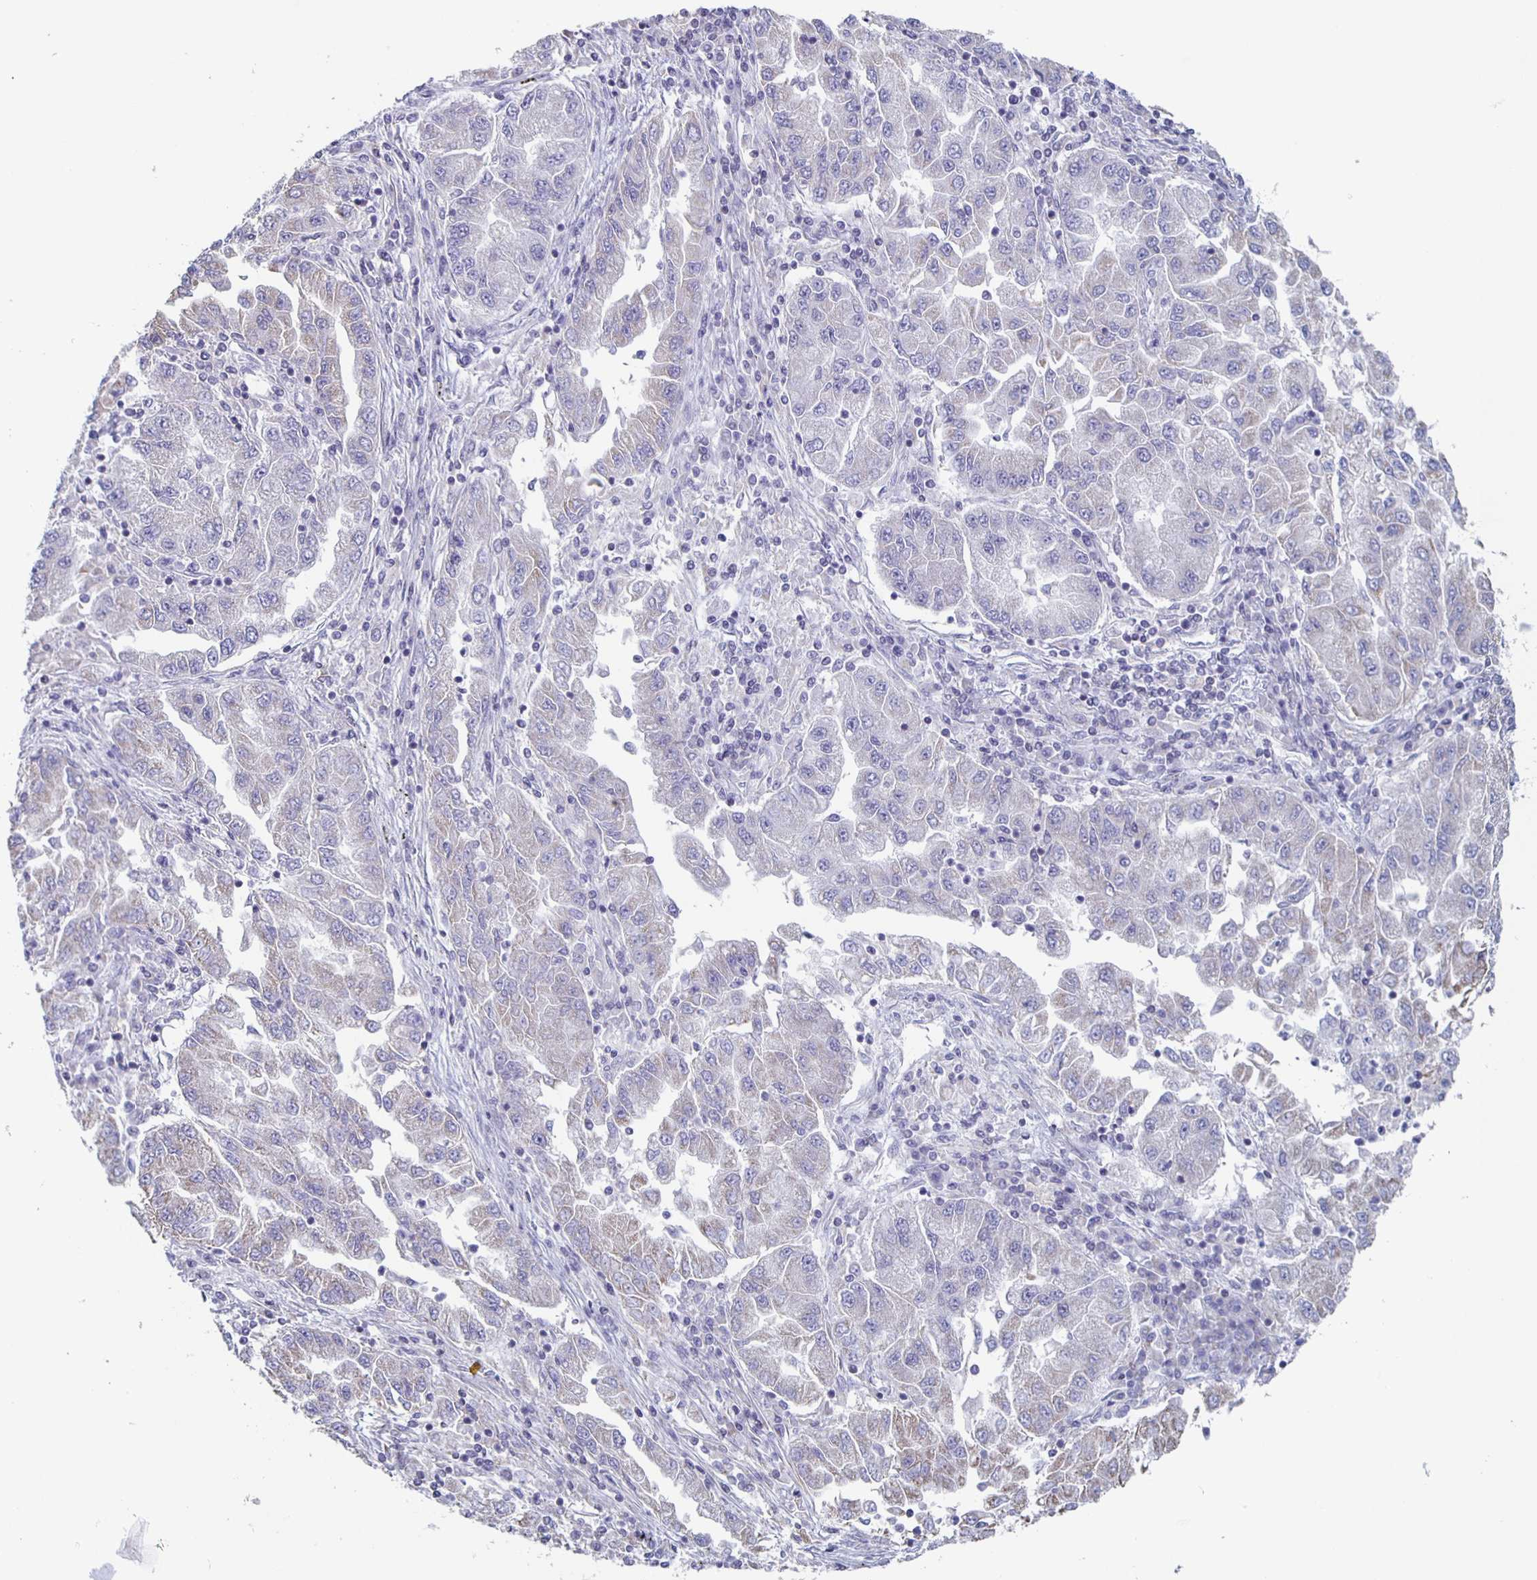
{"staining": {"intensity": "negative", "quantity": "none", "location": "none"}, "tissue": "lung cancer", "cell_type": "Tumor cells", "image_type": "cancer", "snomed": [{"axis": "morphology", "description": "Adenocarcinoma, NOS"}, {"axis": "morphology", "description": "Adenocarcinoma primary or metastatic"}, {"axis": "topography", "description": "Lung"}], "caption": "Immunohistochemical staining of human adenocarcinoma (lung) displays no significant positivity in tumor cells.", "gene": "FGA", "patient": {"sex": "male", "age": 74}}